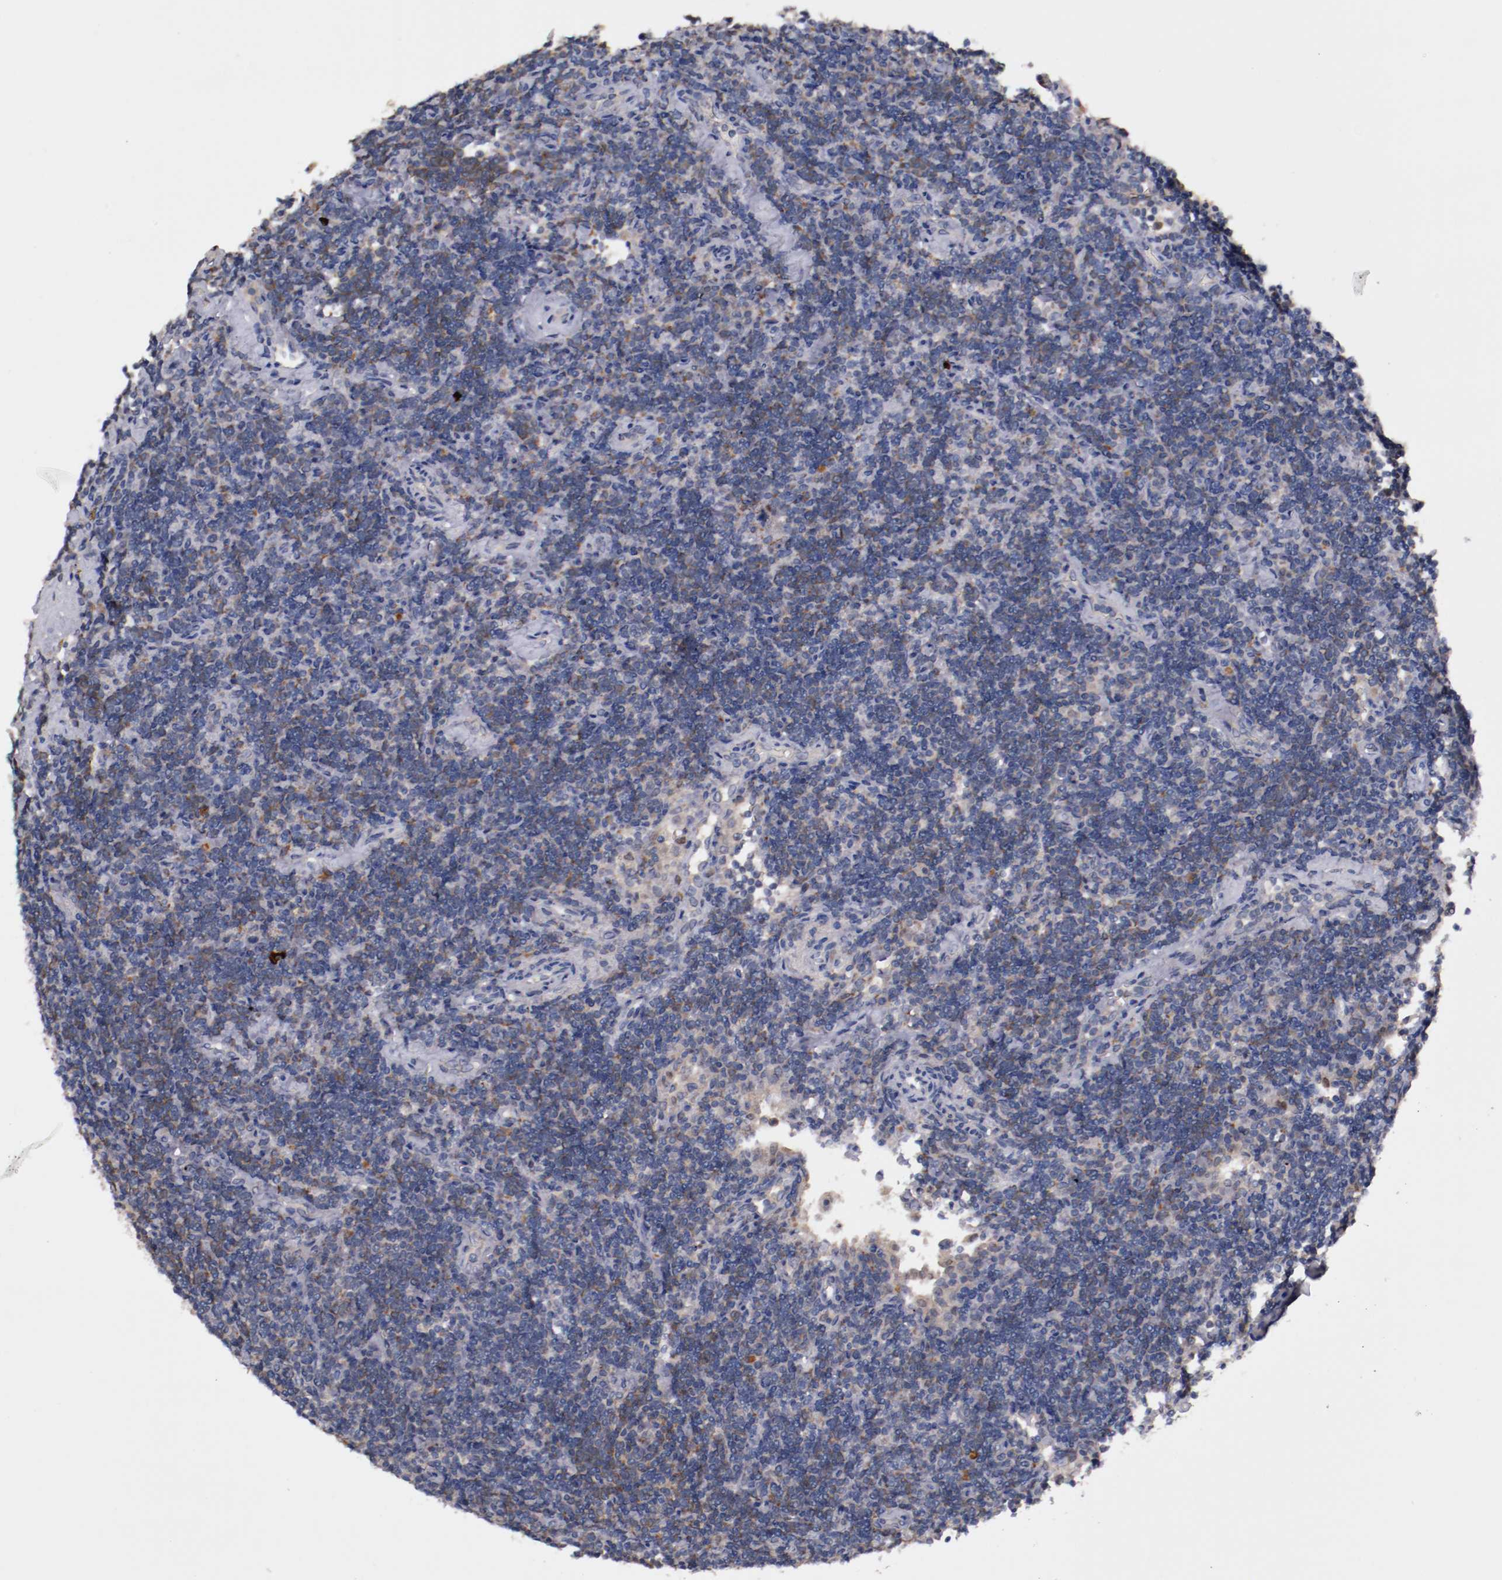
{"staining": {"intensity": "weak", "quantity": "25%-75%", "location": "cytoplasmic/membranous"}, "tissue": "lymphoma", "cell_type": "Tumor cells", "image_type": "cancer", "snomed": [{"axis": "morphology", "description": "Malignant lymphoma, non-Hodgkin's type, Low grade"}, {"axis": "topography", "description": "Lymph node"}], "caption": "Immunohistochemistry photomicrograph of neoplastic tissue: malignant lymphoma, non-Hodgkin's type (low-grade) stained using IHC displays low levels of weak protein expression localized specifically in the cytoplasmic/membranous of tumor cells, appearing as a cytoplasmic/membranous brown color.", "gene": "FAM81A", "patient": {"sex": "male", "age": 70}}